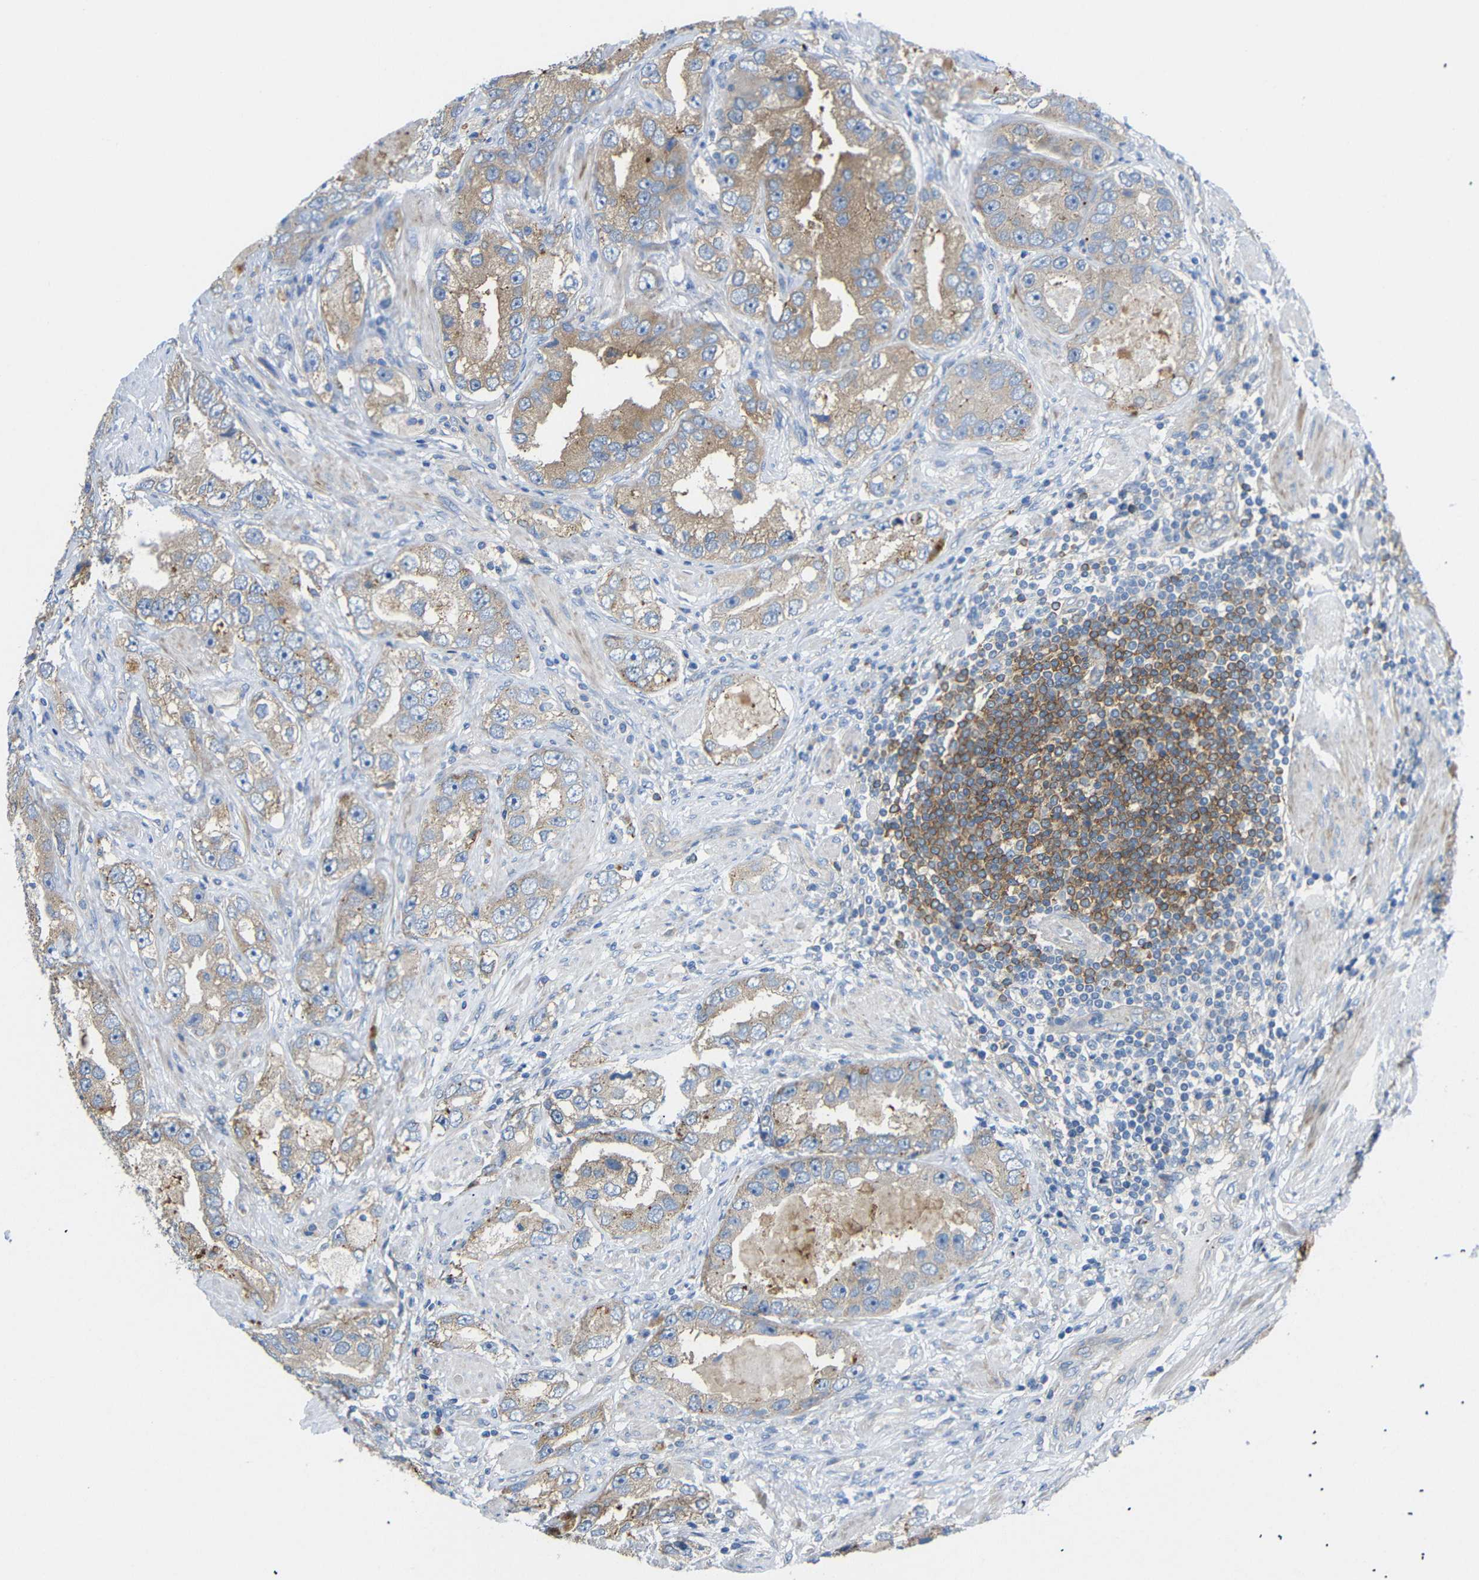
{"staining": {"intensity": "moderate", "quantity": ">75%", "location": "cytoplasmic/membranous"}, "tissue": "prostate cancer", "cell_type": "Tumor cells", "image_type": "cancer", "snomed": [{"axis": "morphology", "description": "Adenocarcinoma, High grade"}, {"axis": "topography", "description": "Prostate"}], "caption": "A high-resolution histopathology image shows immunohistochemistry staining of prostate adenocarcinoma (high-grade), which demonstrates moderate cytoplasmic/membranous positivity in about >75% of tumor cells. (brown staining indicates protein expression, while blue staining denotes nuclei).", "gene": "SYPL1", "patient": {"sex": "male", "age": 63}}